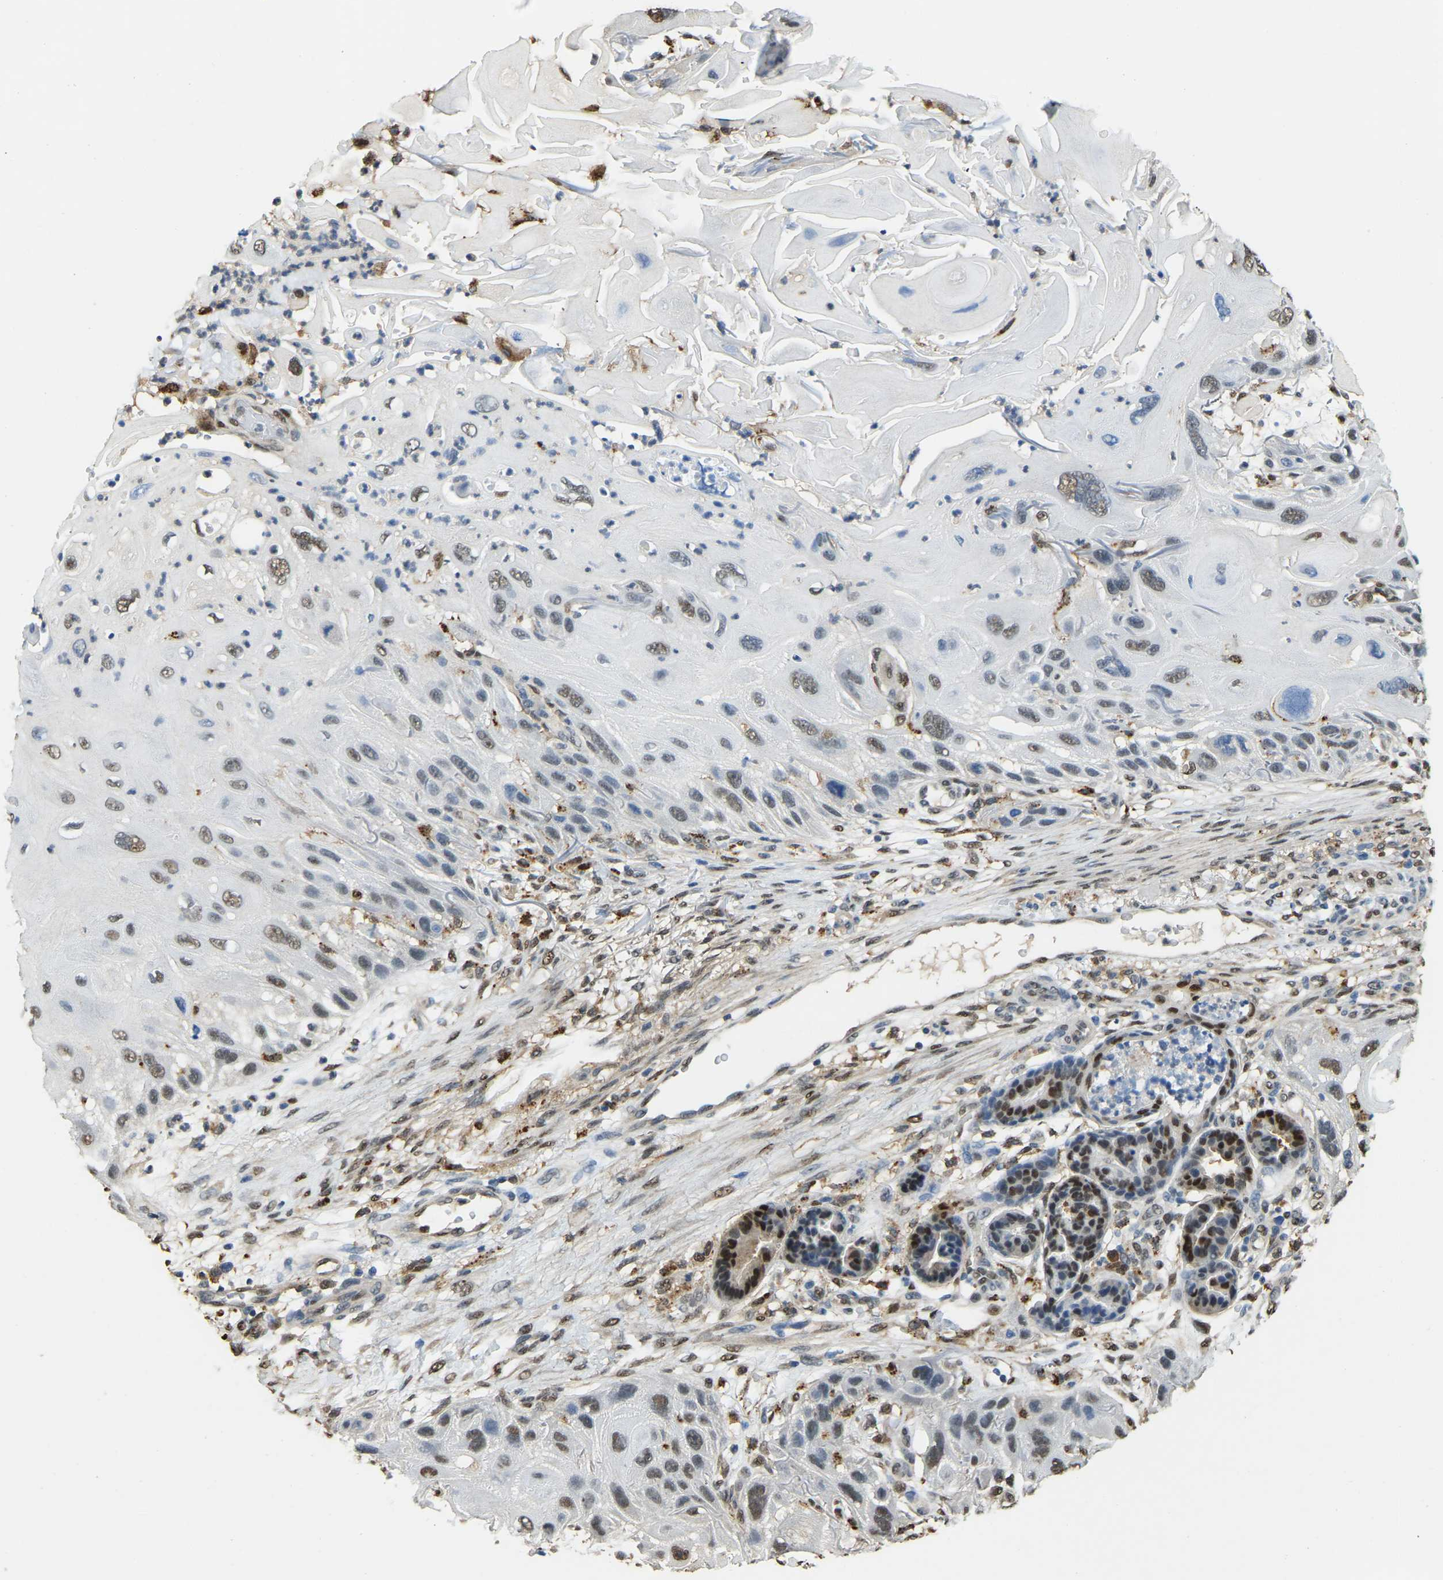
{"staining": {"intensity": "moderate", "quantity": ">75%", "location": "nuclear"}, "tissue": "skin cancer", "cell_type": "Tumor cells", "image_type": "cancer", "snomed": [{"axis": "morphology", "description": "Squamous cell carcinoma, NOS"}, {"axis": "topography", "description": "Skin"}], "caption": "Protein analysis of skin cancer (squamous cell carcinoma) tissue shows moderate nuclear staining in approximately >75% of tumor cells.", "gene": "NANS", "patient": {"sex": "female", "age": 77}}